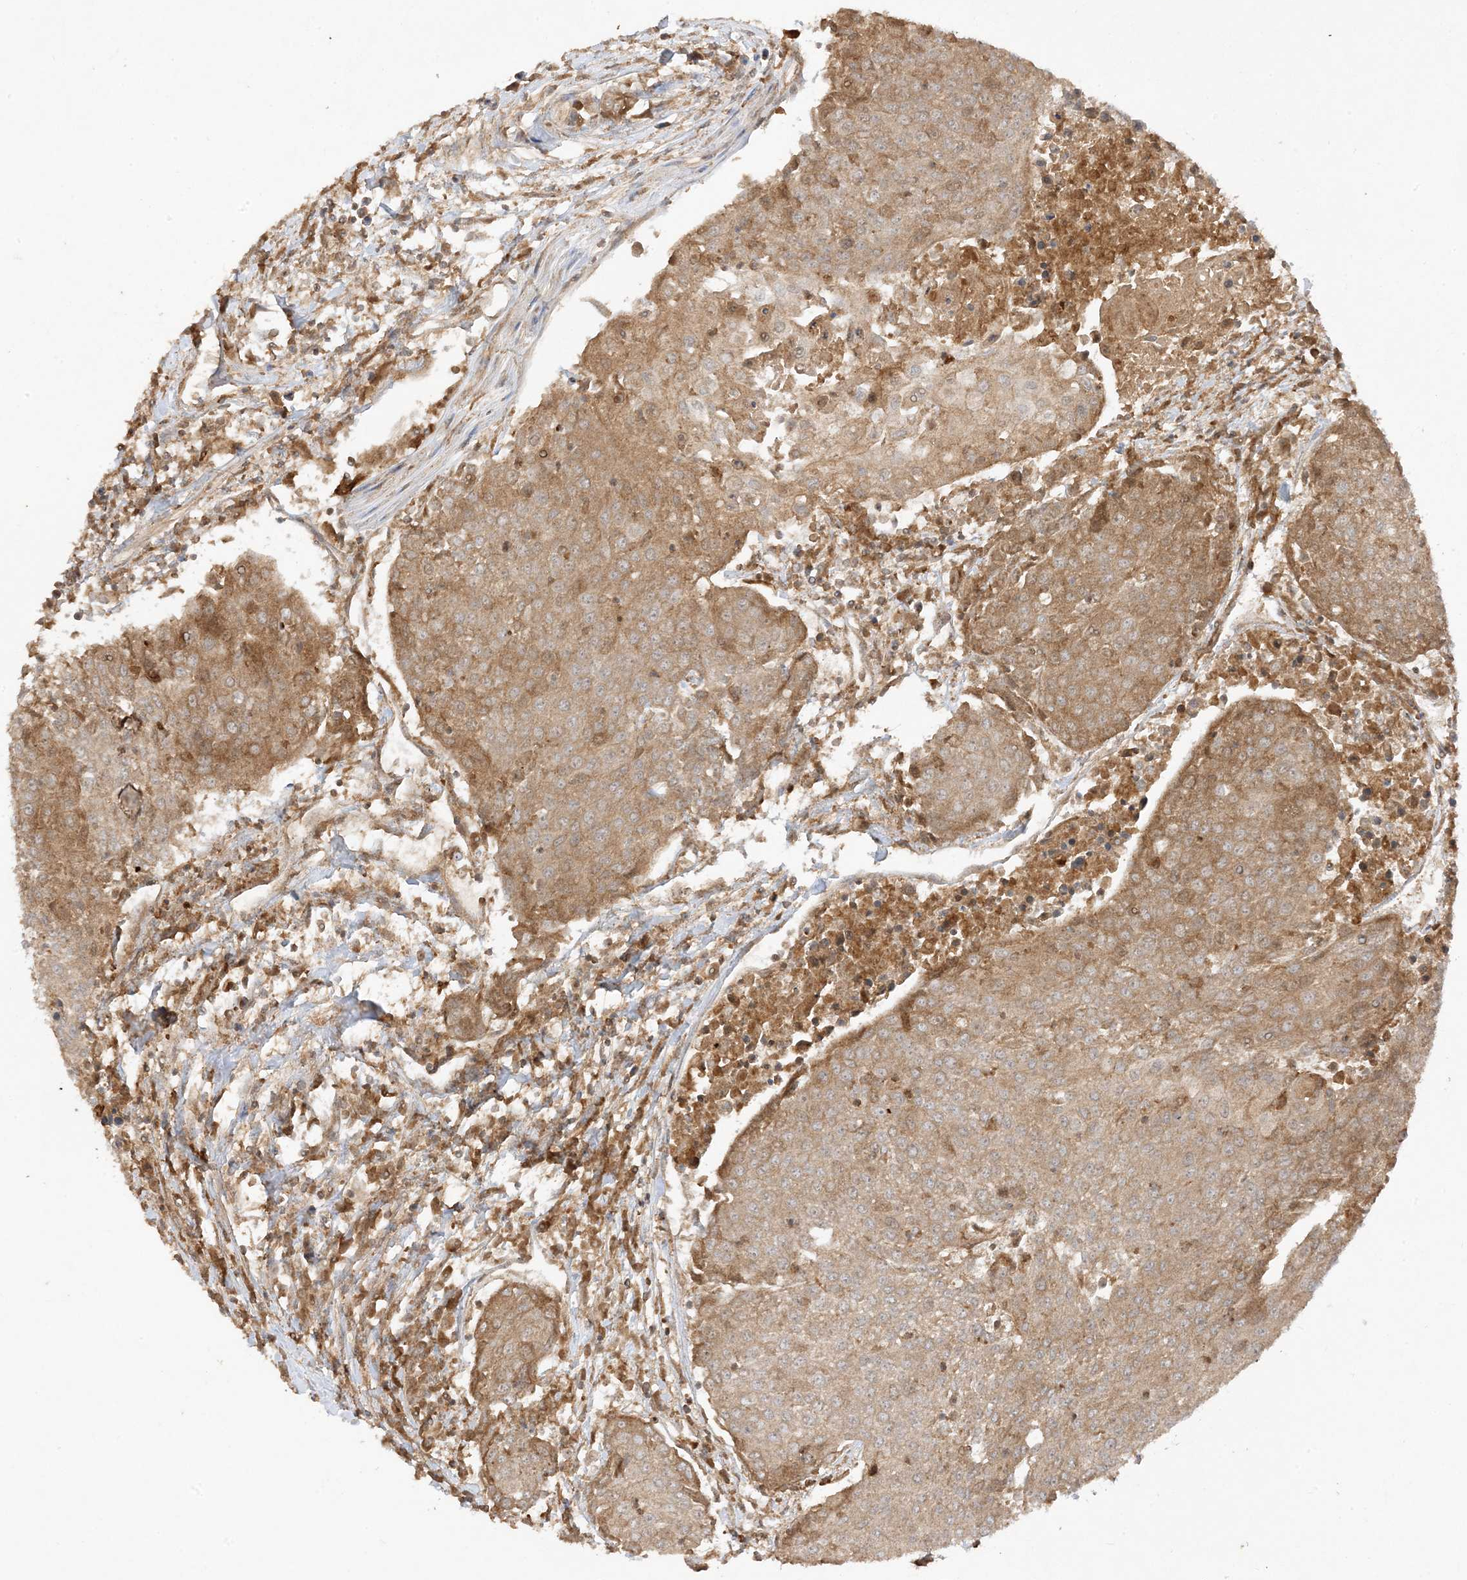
{"staining": {"intensity": "moderate", "quantity": ">75%", "location": "cytoplasmic/membranous"}, "tissue": "urothelial cancer", "cell_type": "Tumor cells", "image_type": "cancer", "snomed": [{"axis": "morphology", "description": "Urothelial carcinoma, High grade"}, {"axis": "topography", "description": "Urinary bladder"}], "caption": "The photomicrograph demonstrates immunohistochemical staining of urothelial carcinoma (high-grade). There is moderate cytoplasmic/membranous expression is identified in approximately >75% of tumor cells.", "gene": "XRN1", "patient": {"sex": "female", "age": 85}}